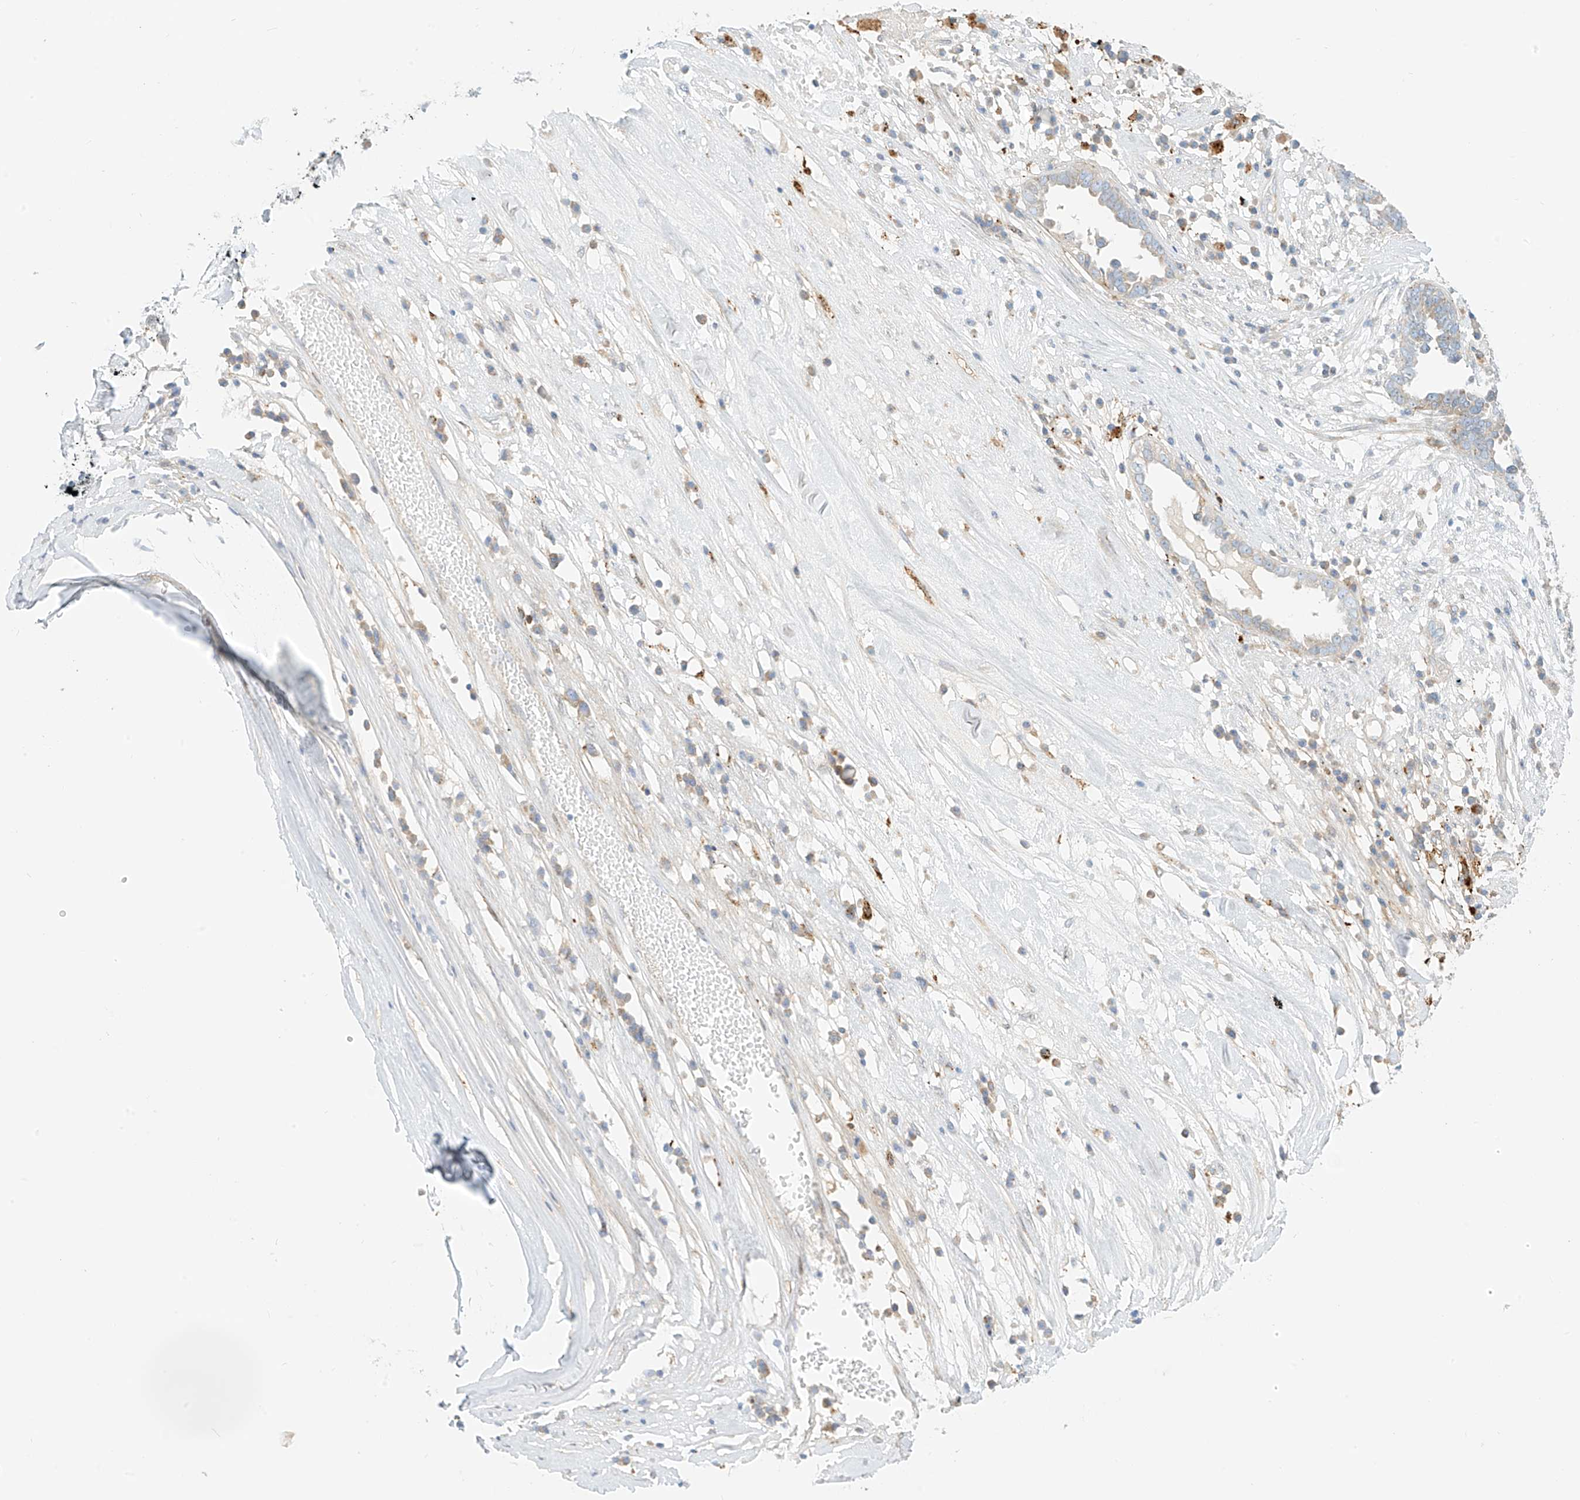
{"staining": {"intensity": "negative", "quantity": "none", "location": "none"}, "tissue": "ovarian cancer", "cell_type": "Tumor cells", "image_type": "cancer", "snomed": [{"axis": "morphology", "description": "Carcinoma, endometroid"}, {"axis": "topography", "description": "Ovary"}], "caption": "This is an IHC micrograph of ovarian endometroid carcinoma. There is no positivity in tumor cells.", "gene": "PCYOX1", "patient": {"sex": "female", "age": 62}}